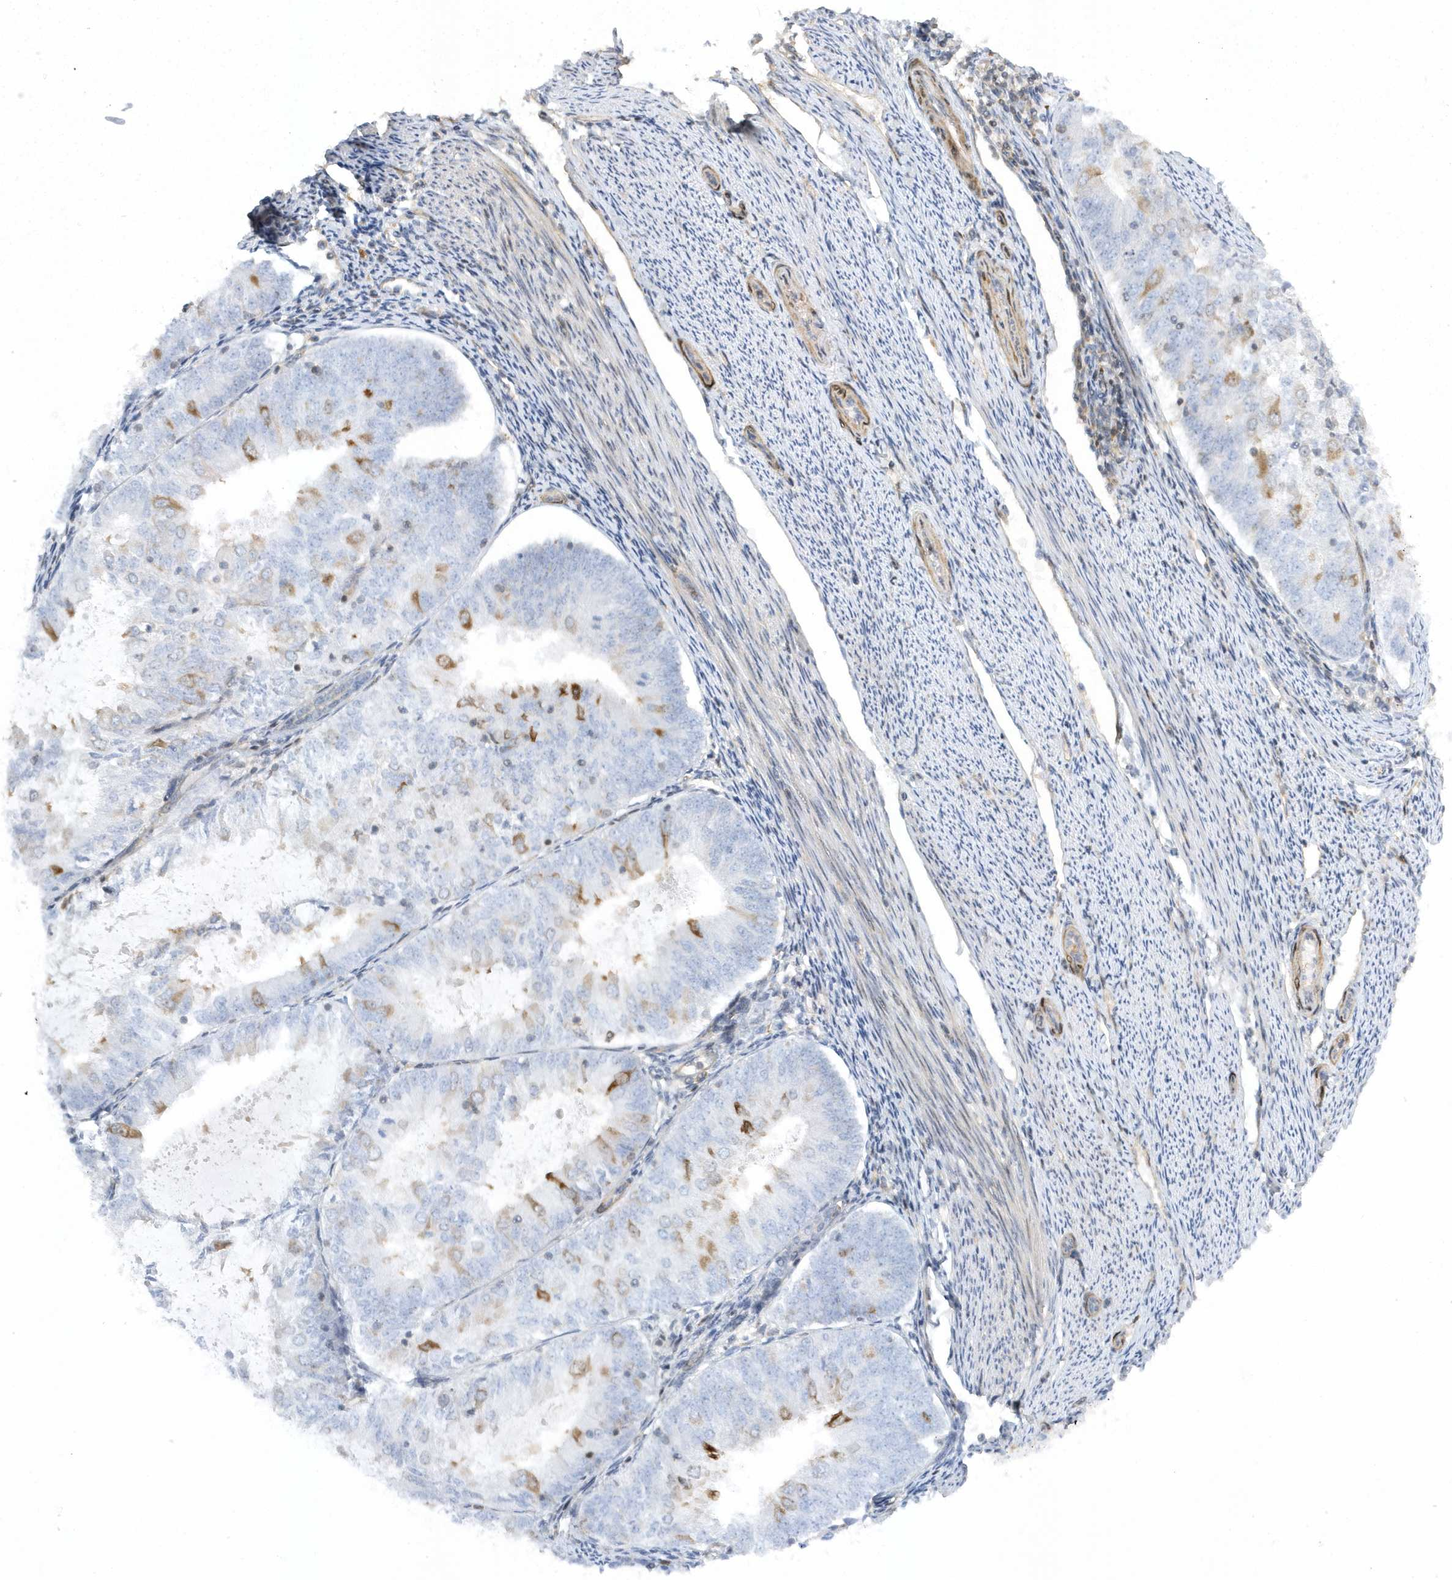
{"staining": {"intensity": "moderate", "quantity": "<25%", "location": "cytoplasmic/membranous"}, "tissue": "endometrial cancer", "cell_type": "Tumor cells", "image_type": "cancer", "snomed": [{"axis": "morphology", "description": "Adenocarcinoma, NOS"}, {"axis": "topography", "description": "Endometrium"}], "caption": "Immunohistochemistry of adenocarcinoma (endometrial) shows low levels of moderate cytoplasmic/membranous positivity in approximately <25% of tumor cells.", "gene": "MAP7D3", "patient": {"sex": "female", "age": 57}}